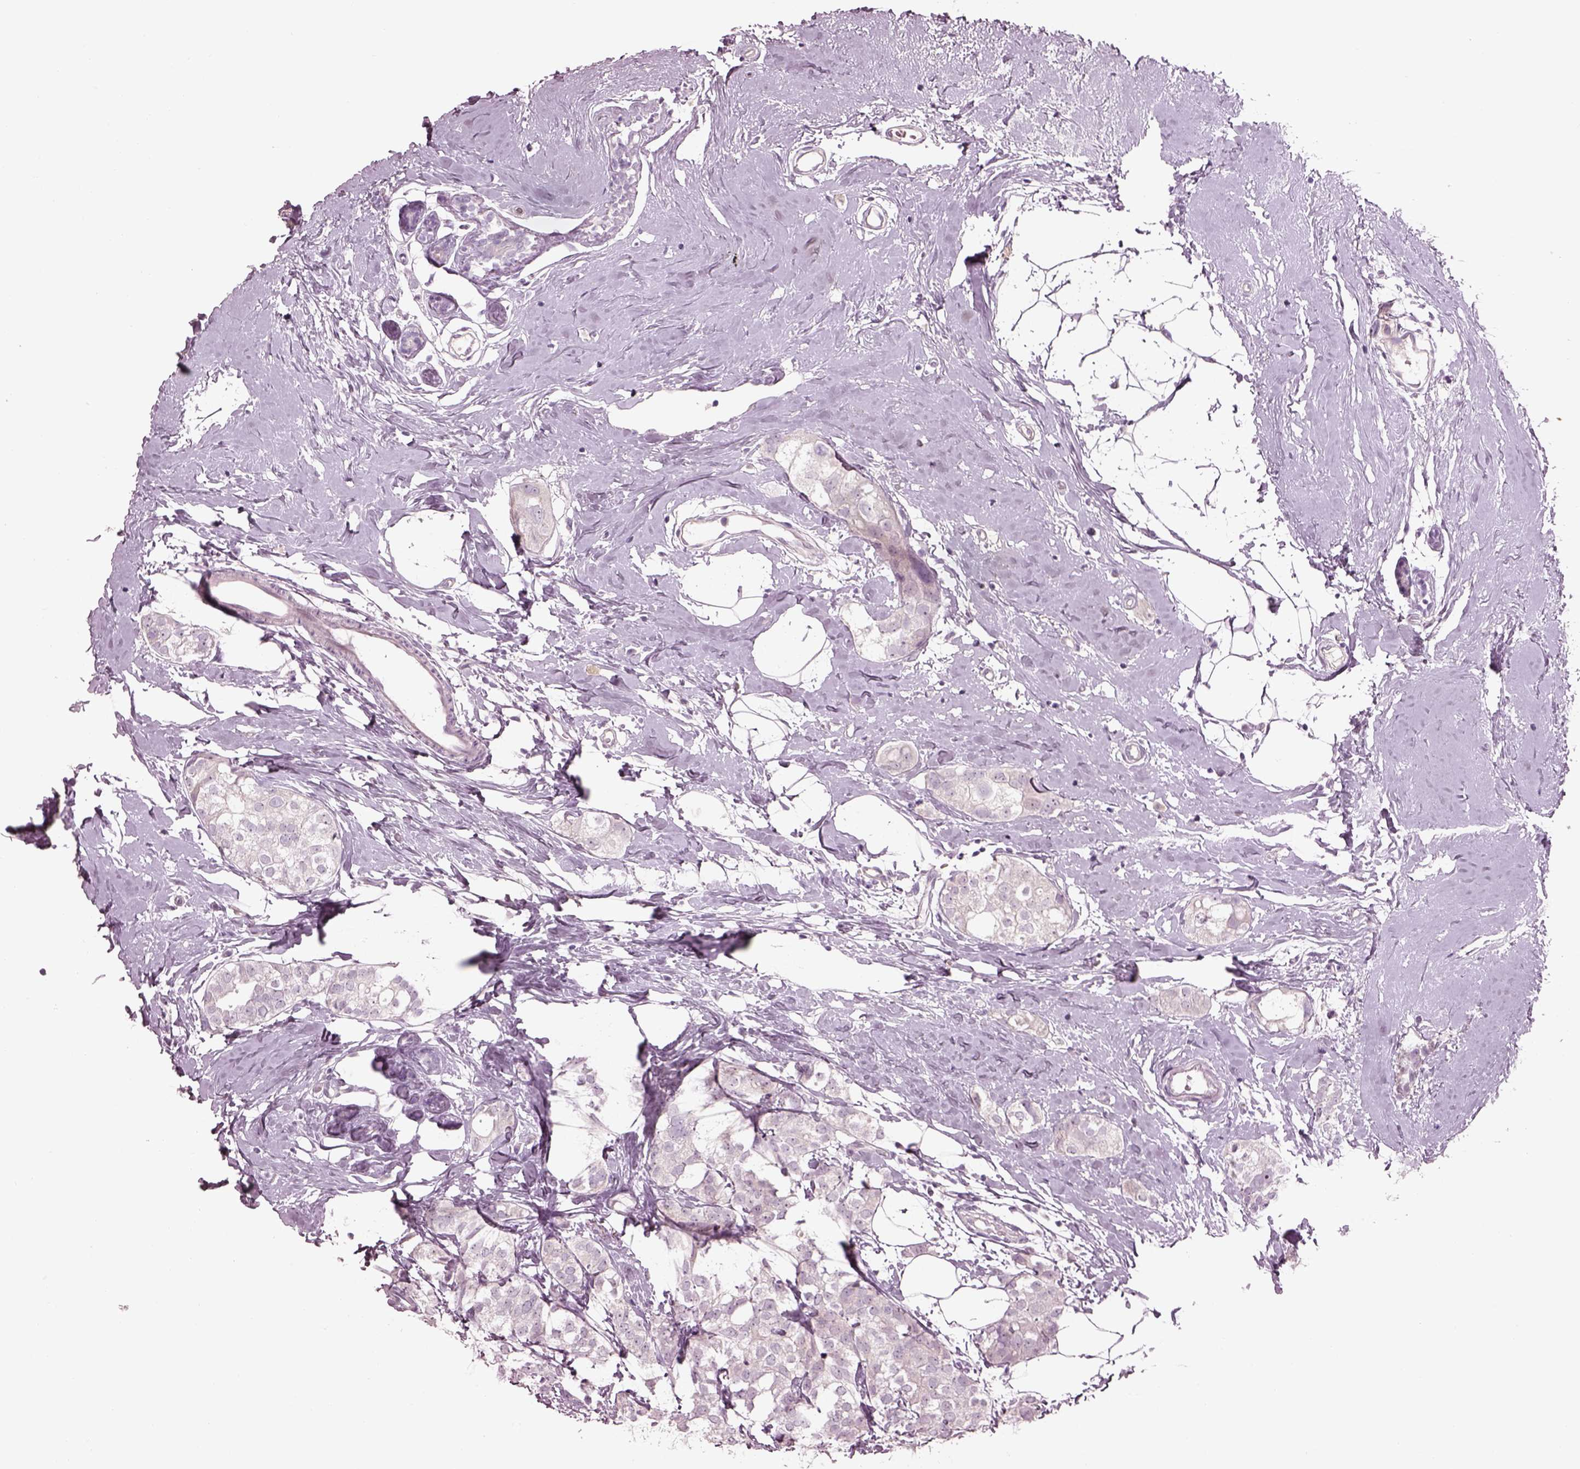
{"staining": {"intensity": "negative", "quantity": "none", "location": "none"}, "tissue": "breast cancer", "cell_type": "Tumor cells", "image_type": "cancer", "snomed": [{"axis": "morphology", "description": "Duct carcinoma"}, {"axis": "topography", "description": "Breast"}], "caption": "Micrograph shows no protein expression in tumor cells of breast cancer tissue.", "gene": "CACNG4", "patient": {"sex": "female", "age": 40}}